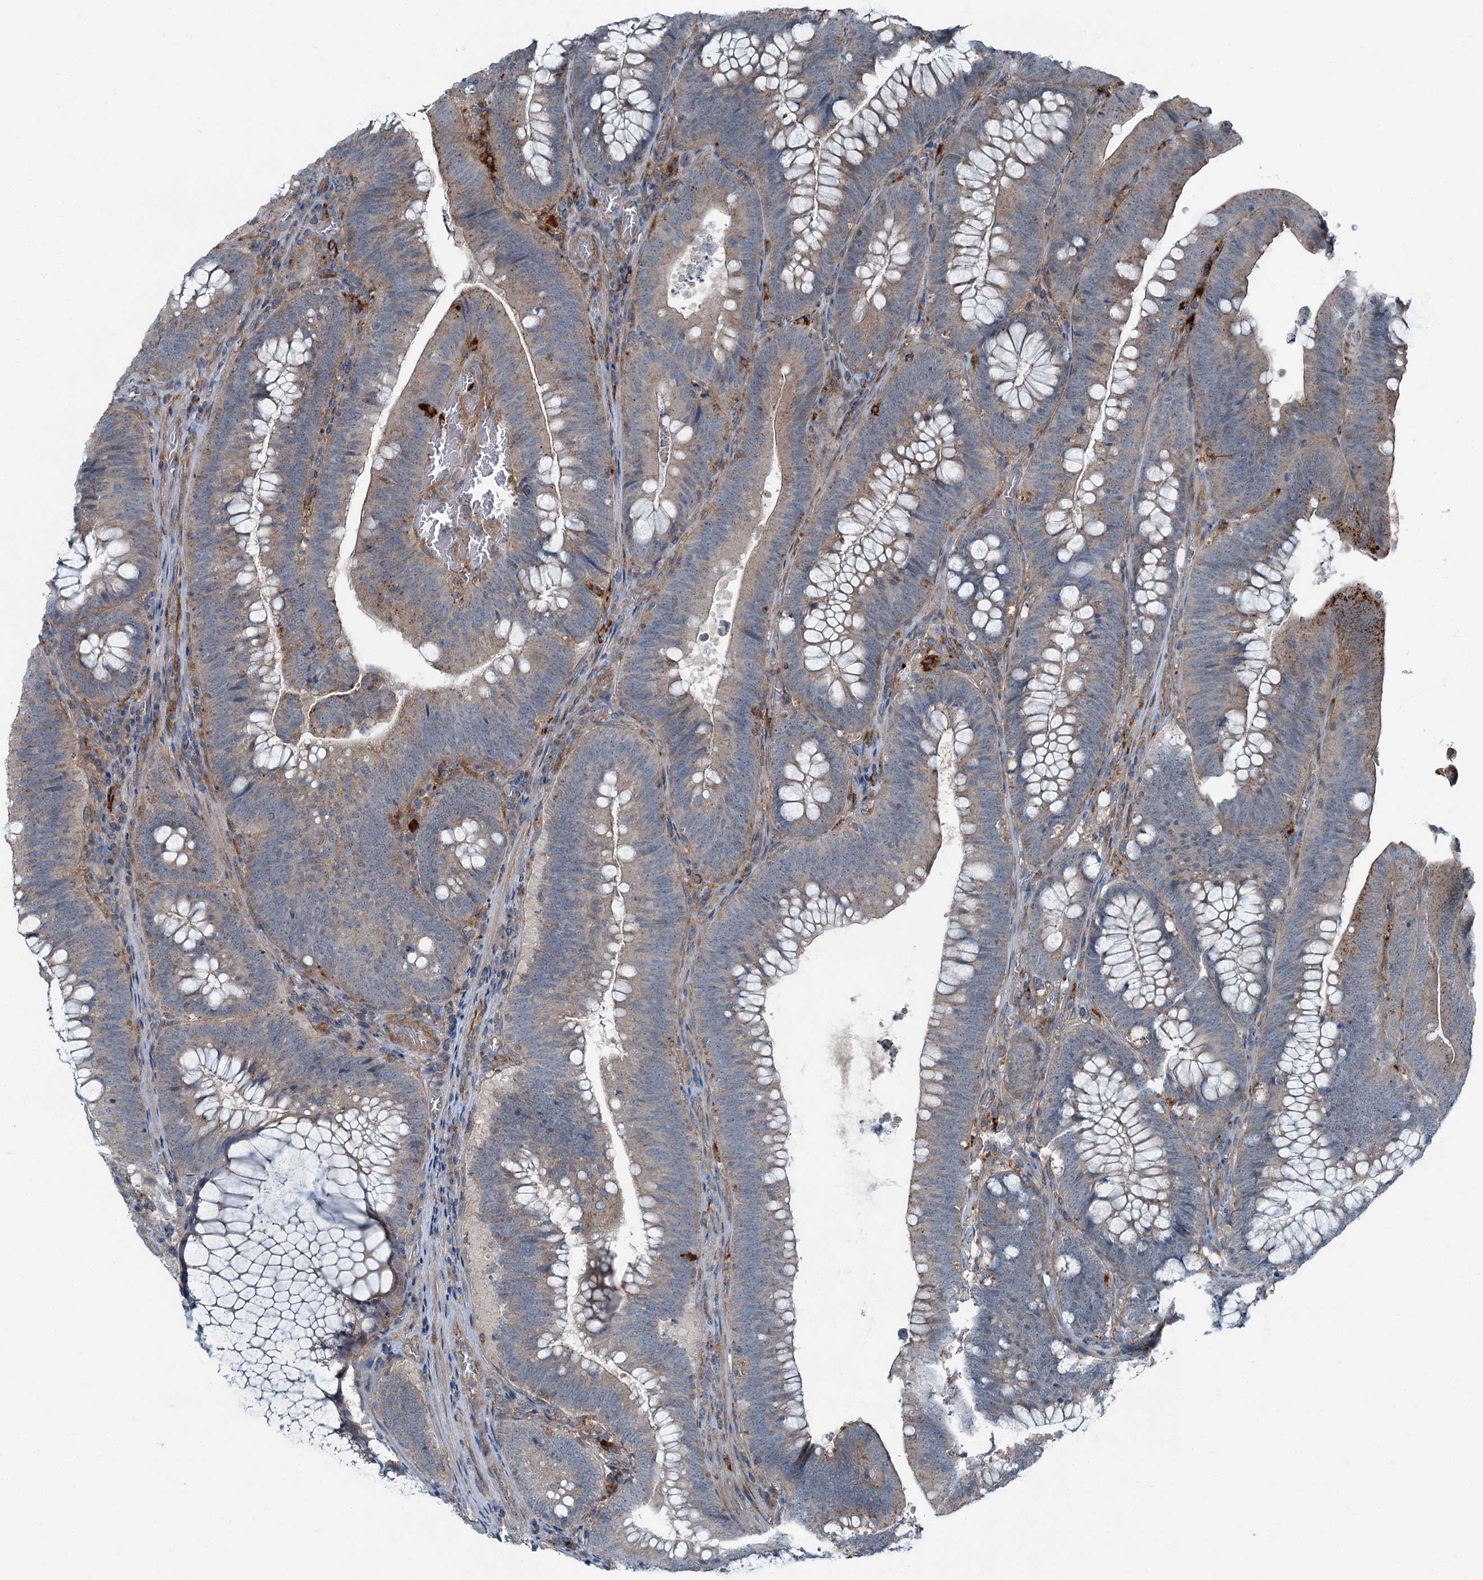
{"staining": {"intensity": "weak", "quantity": "25%-75%", "location": "cytoplasmic/membranous"}, "tissue": "colorectal cancer", "cell_type": "Tumor cells", "image_type": "cancer", "snomed": [{"axis": "morphology", "description": "Normal tissue, NOS"}, {"axis": "topography", "description": "Colon"}], "caption": "Immunohistochemistry (IHC) micrograph of human colorectal cancer stained for a protein (brown), which demonstrates low levels of weak cytoplasmic/membranous staining in approximately 25%-75% of tumor cells.", "gene": "AXL", "patient": {"sex": "female", "age": 82}}